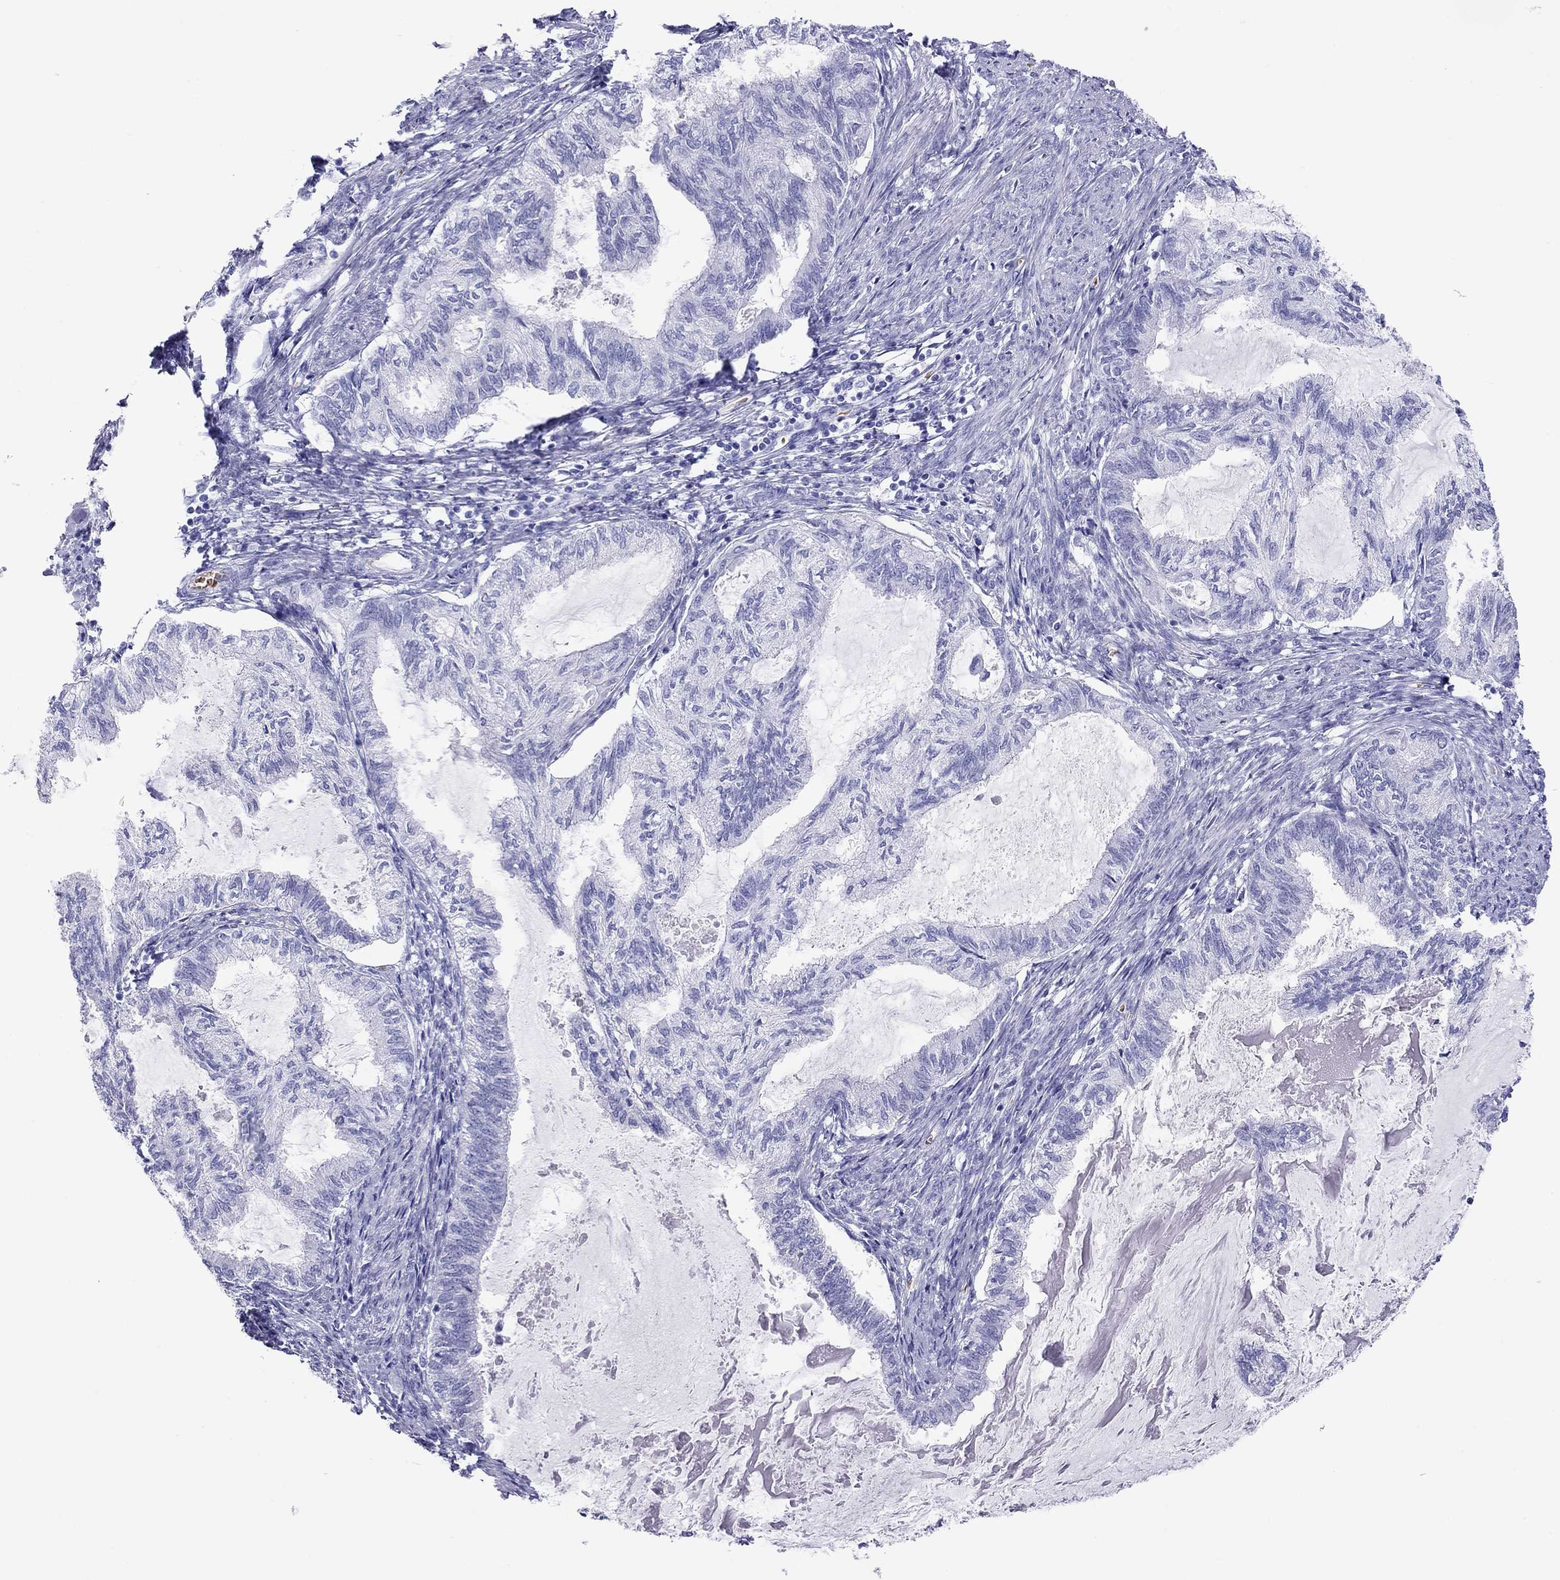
{"staining": {"intensity": "negative", "quantity": "none", "location": "none"}, "tissue": "endometrial cancer", "cell_type": "Tumor cells", "image_type": "cancer", "snomed": [{"axis": "morphology", "description": "Adenocarcinoma, NOS"}, {"axis": "topography", "description": "Endometrium"}], "caption": "This is an IHC micrograph of human endometrial adenocarcinoma. There is no expression in tumor cells.", "gene": "PTPRN", "patient": {"sex": "female", "age": 86}}